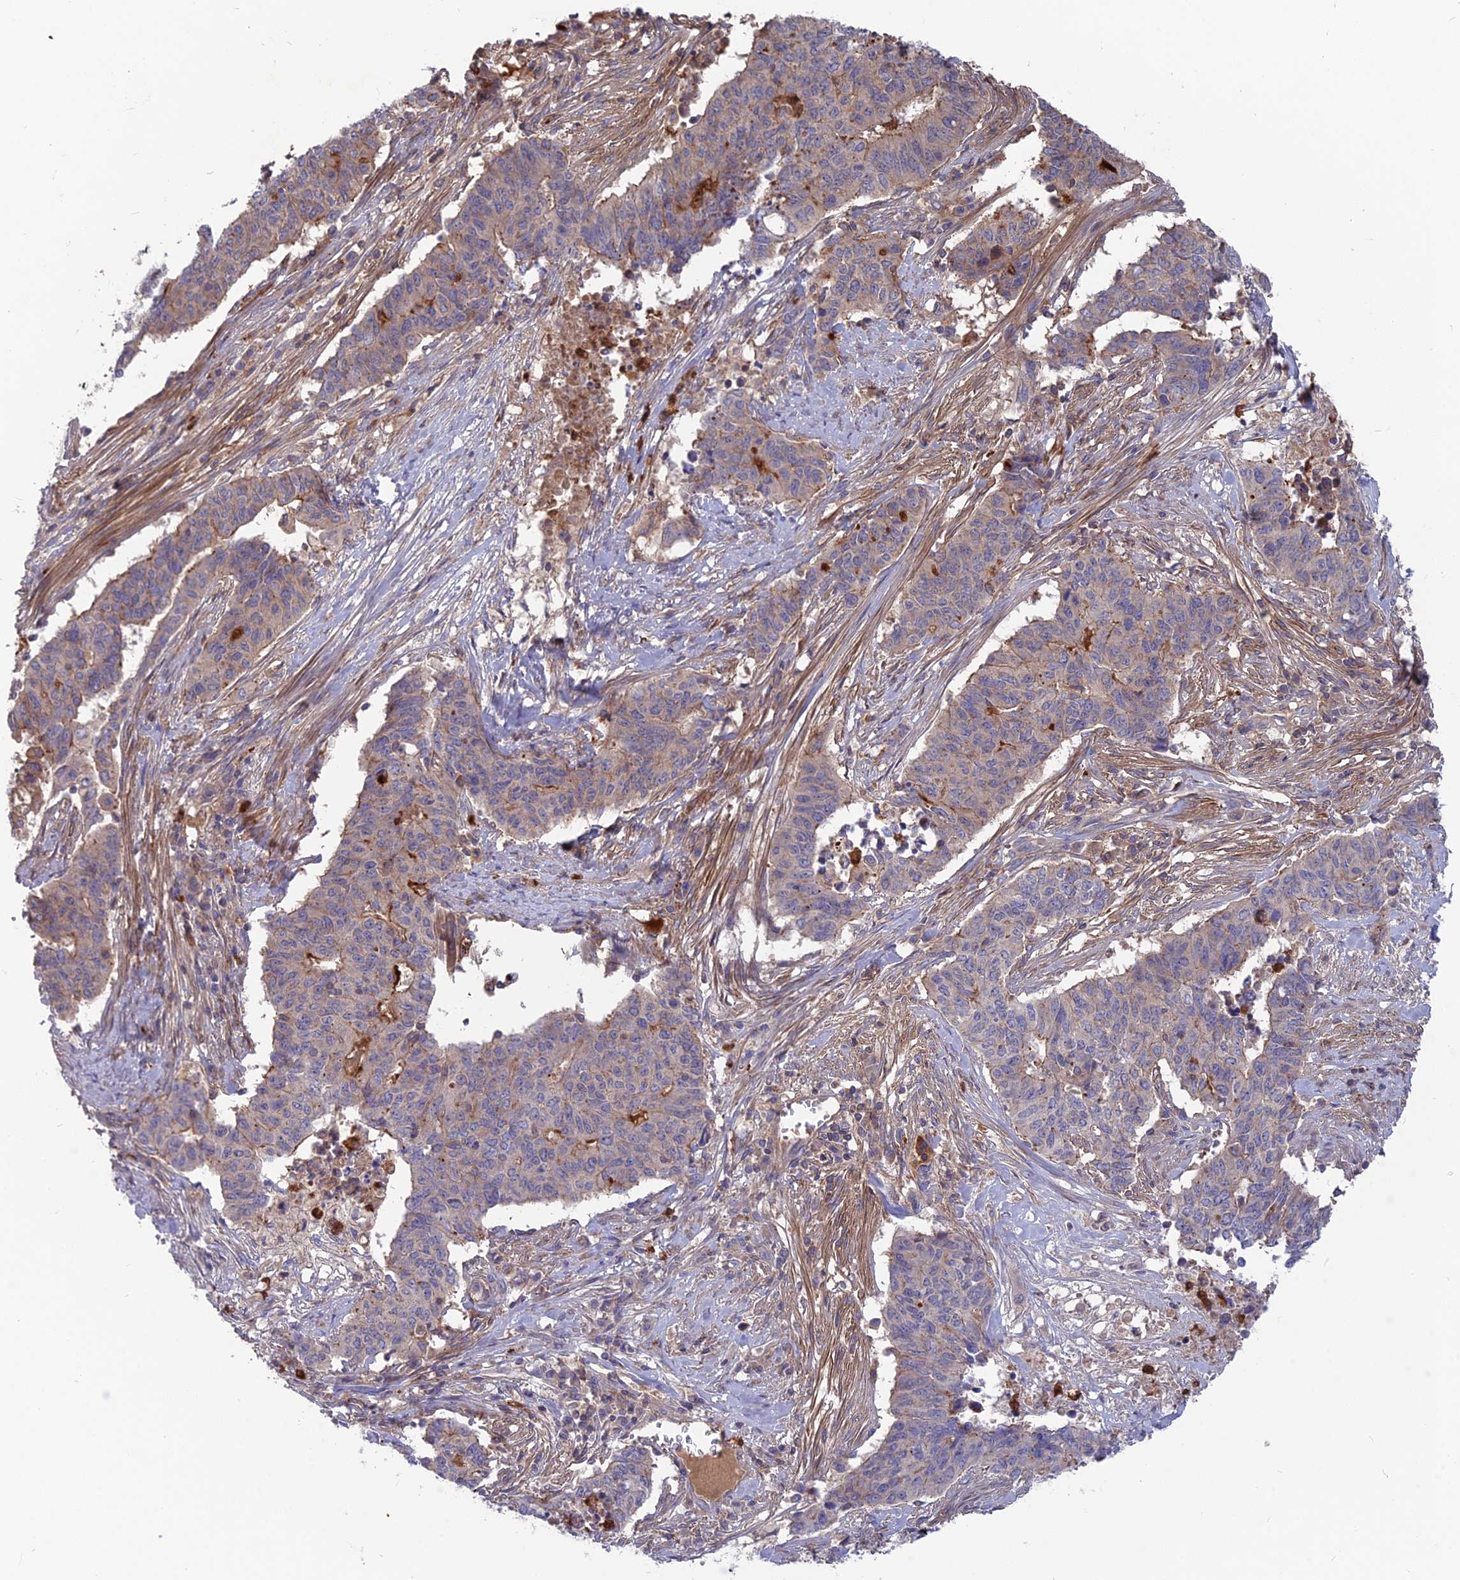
{"staining": {"intensity": "negative", "quantity": "none", "location": "none"}, "tissue": "endometrial cancer", "cell_type": "Tumor cells", "image_type": "cancer", "snomed": [{"axis": "morphology", "description": "Adenocarcinoma, NOS"}, {"axis": "topography", "description": "Endometrium"}], "caption": "Immunohistochemistry image of endometrial cancer (adenocarcinoma) stained for a protein (brown), which displays no positivity in tumor cells.", "gene": "CPNE7", "patient": {"sex": "female", "age": 59}}